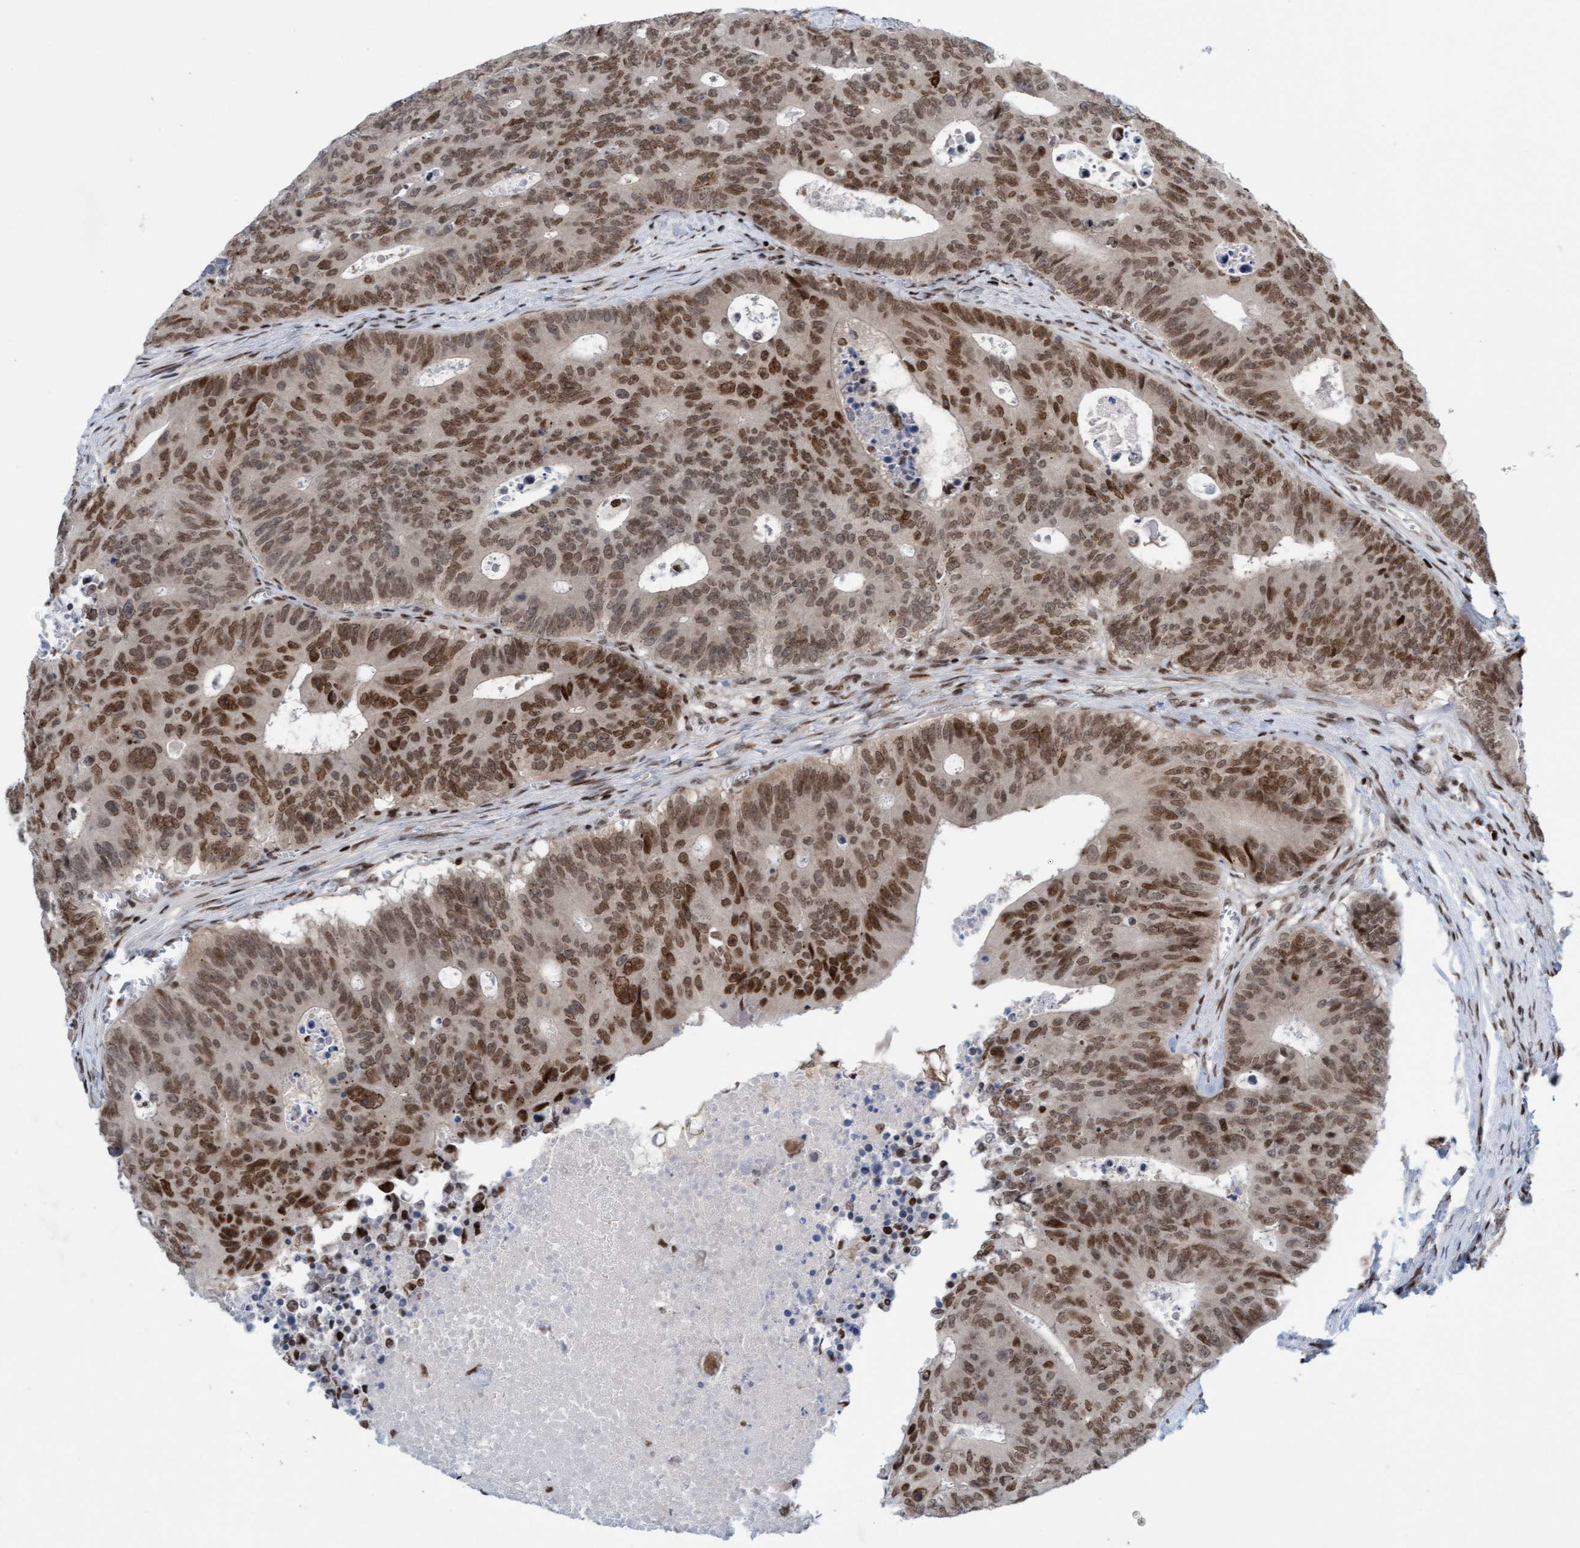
{"staining": {"intensity": "moderate", "quantity": ">75%", "location": "nuclear"}, "tissue": "colorectal cancer", "cell_type": "Tumor cells", "image_type": "cancer", "snomed": [{"axis": "morphology", "description": "Adenocarcinoma, NOS"}, {"axis": "topography", "description": "Colon"}], "caption": "Immunohistochemical staining of colorectal adenocarcinoma demonstrates medium levels of moderate nuclear positivity in approximately >75% of tumor cells. (DAB IHC, brown staining for protein, blue staining for nuclei).", "gene": "GLRX2", "patient": {"sex": "male", "age": 87}}